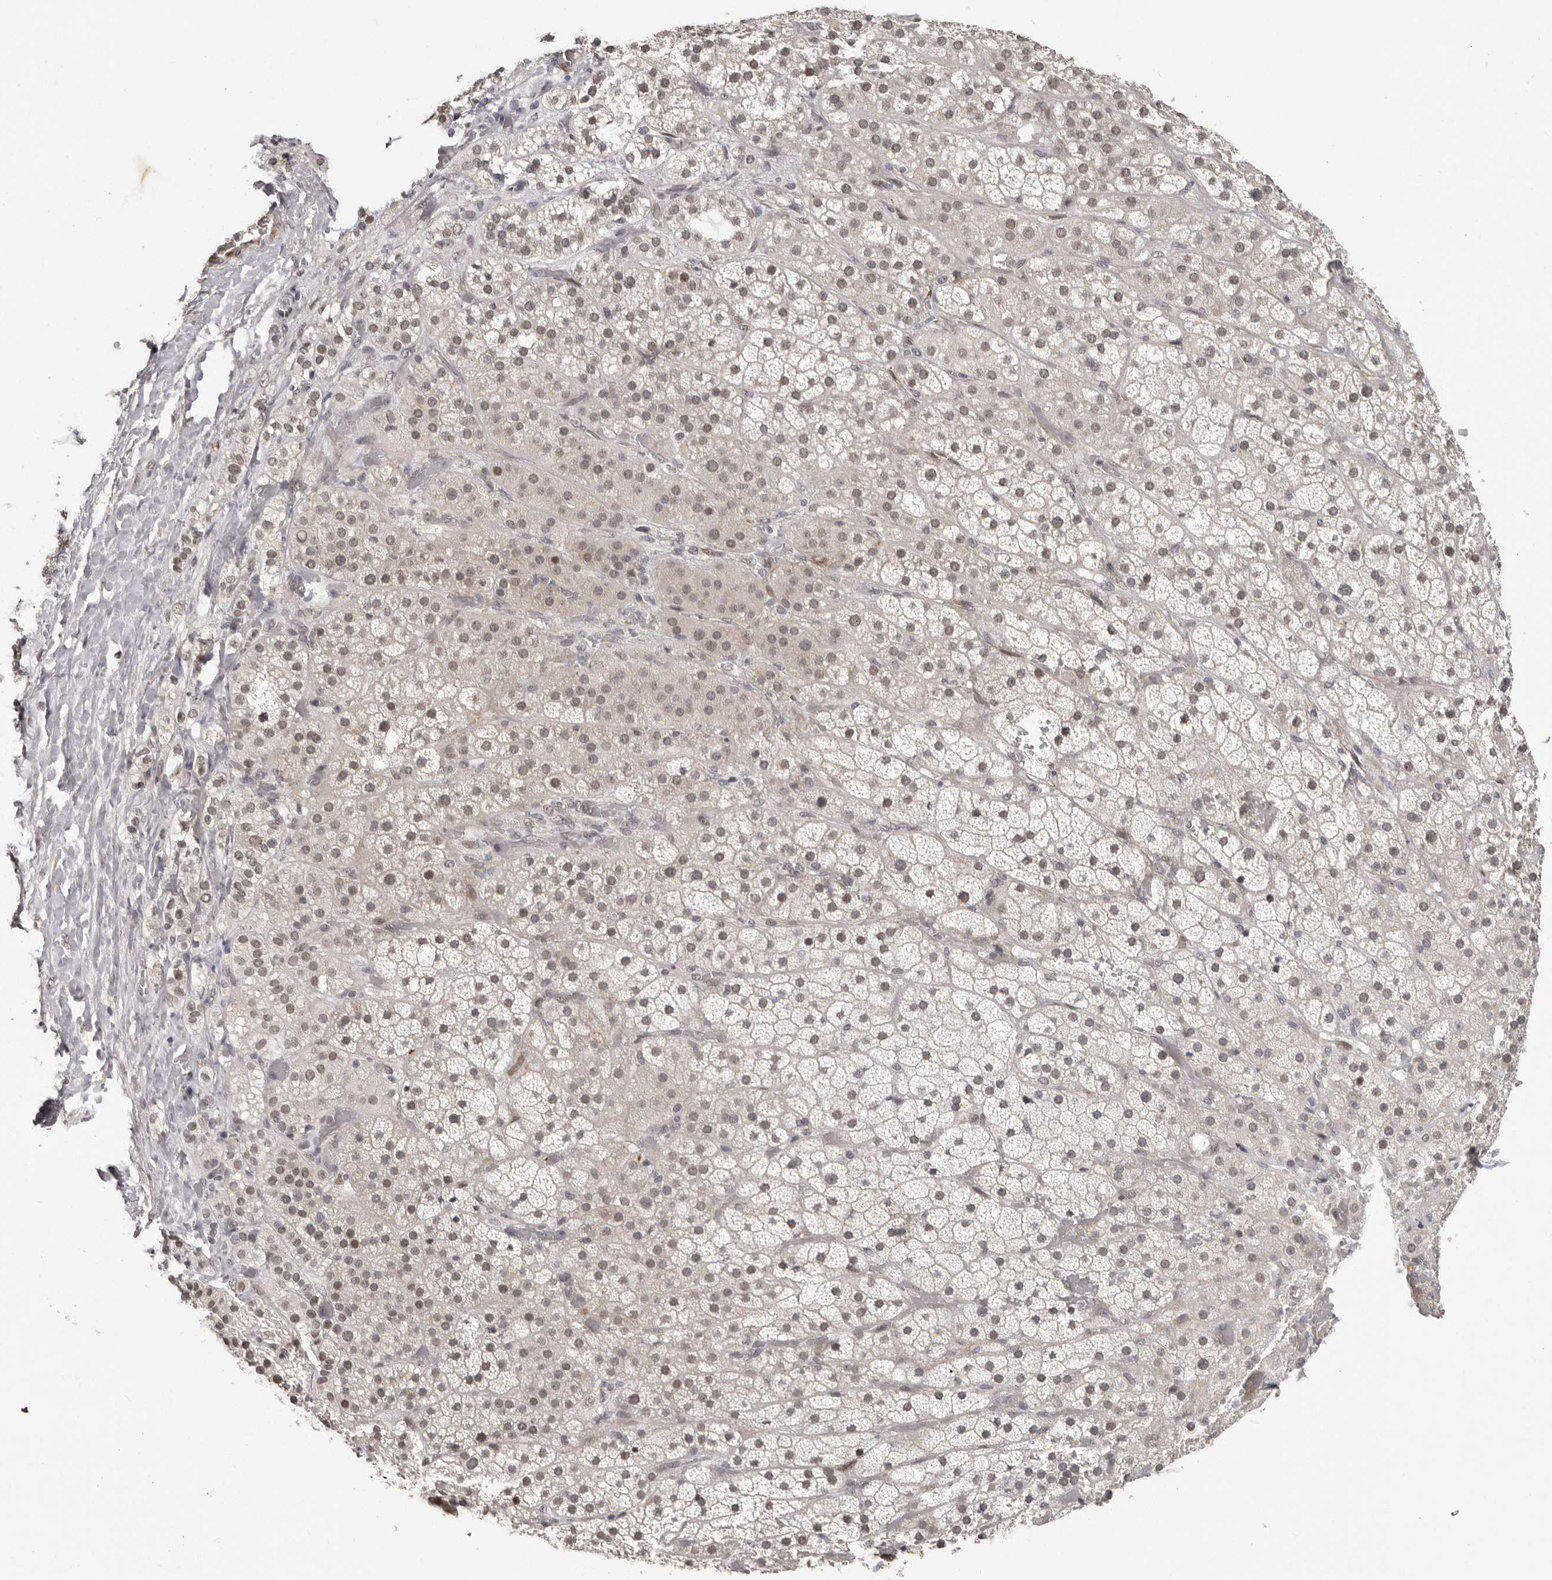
{"staining": {"intensity": "moderate", "quantity": "25%-75%", "location": "nuclear"}, "tissue": "adrenal gland", "cell_type": "Glandular cells", "image_type": "normal", "snomed": [{"axis": "morphology", "description": "Normal tissue, NOS"}, {"axis": "topography", "description": "Adrenal gland"}], "caption": "Normal adrenal gland shows moderate nuclear positivity in approximately 25%-75% of glandular cells, visualized by immunohistochemistry. The protein is stained brown, and the nuclei are stained in blue (DAB IHC with brightfield microscopy, high magnification).", "gene": "SRCAP", "patient": {"sex": "male", "age": 57}}